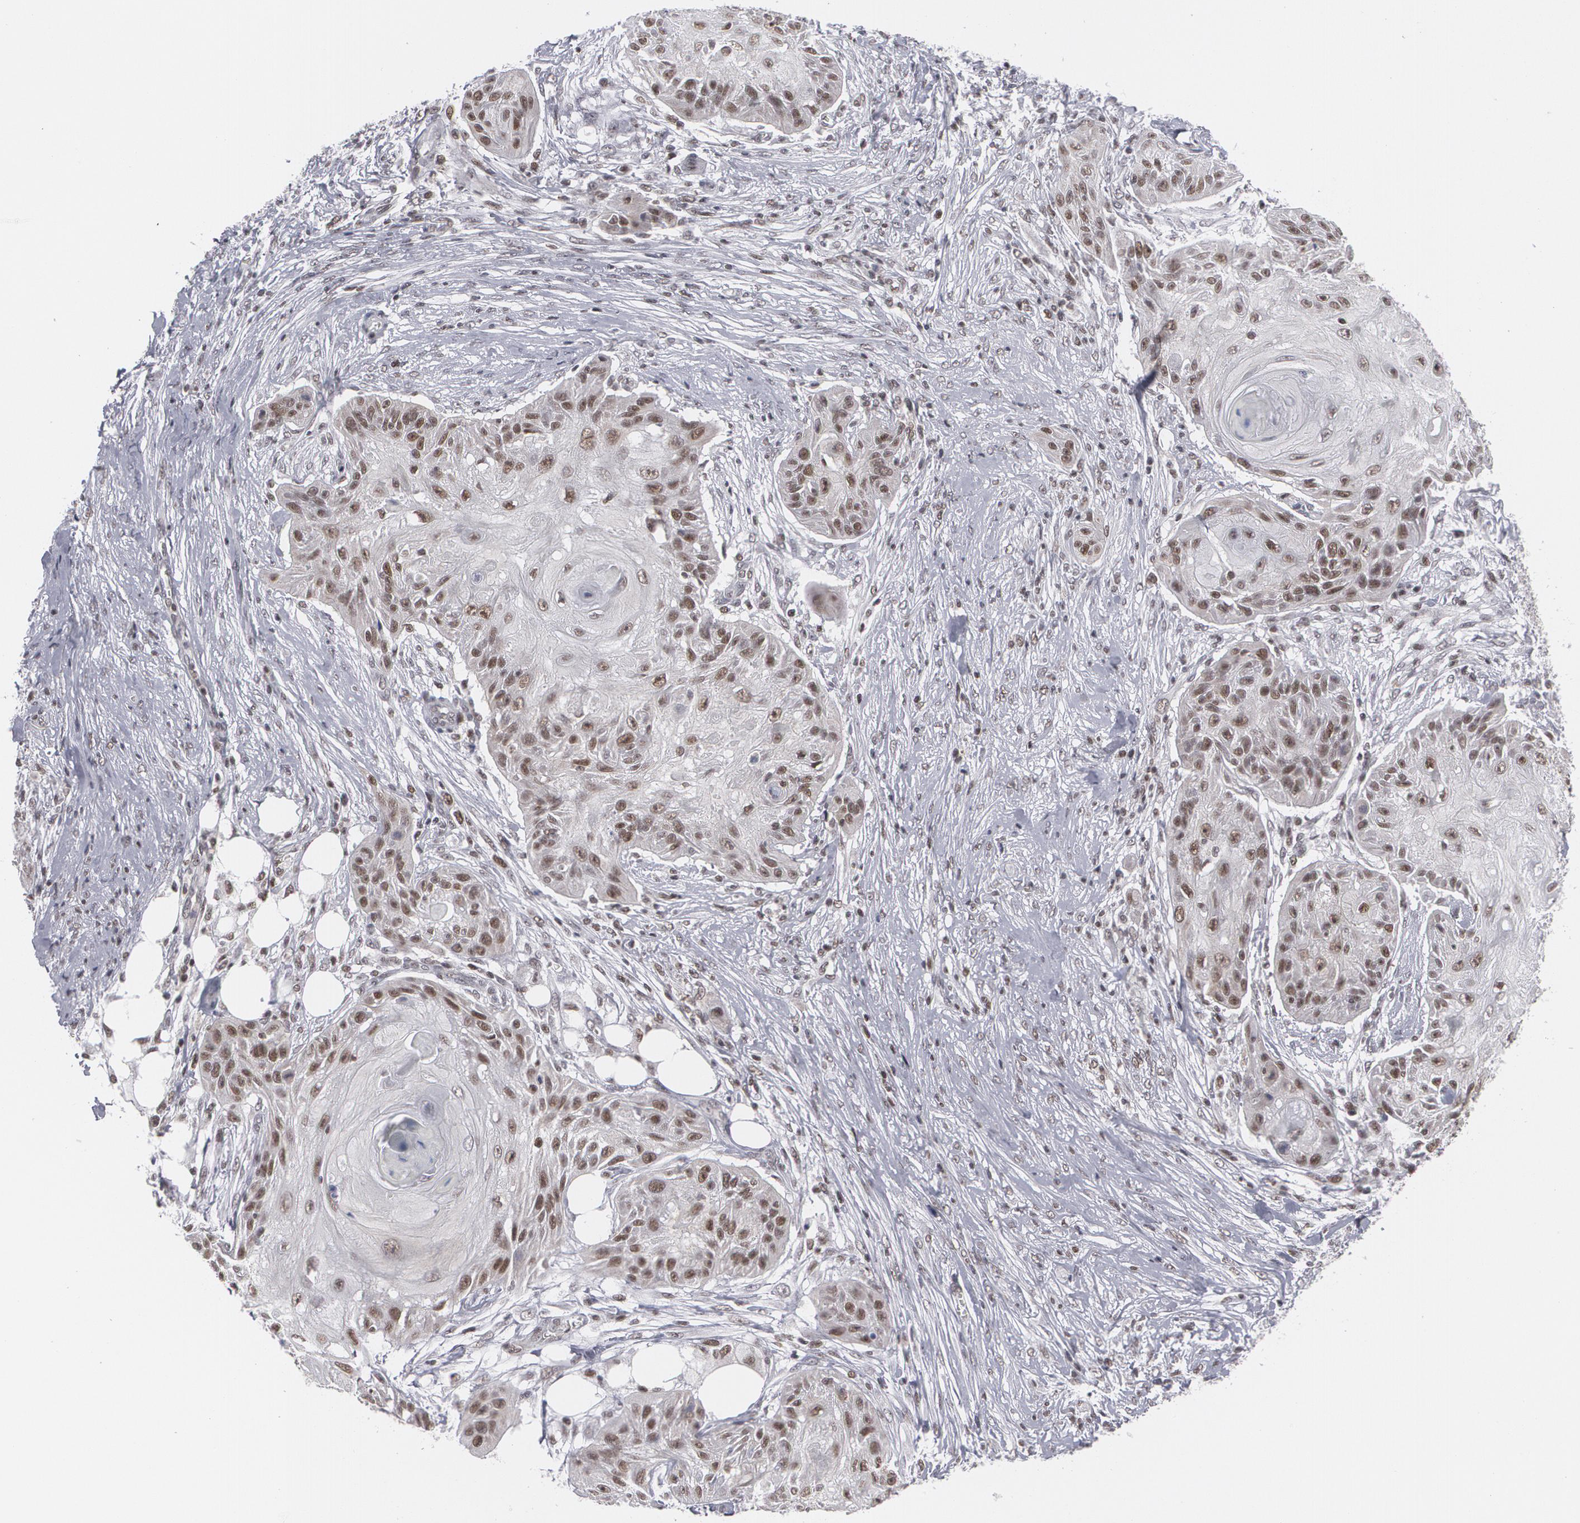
{"staining": {"intensity": "moderate", "quantity": "25%-75%", "location": "nuclear"}, "tissue": "skin cancer", "cell_type": "Tumor cells", "image_type": "cancer", "snomed": [{"axis": "morphology", "description": "Squamous cell carcinoma, NOS"}, {"axis": "topography", "description": "Skin"}], "caption": "This photomicrograph demonstrates IHC staining of skin cancer, with medium moderate nuclear staining in about 25%-75% of tumor cells.", "gene": "MCL1", "patient": {"sex": "female", "age": 88}}